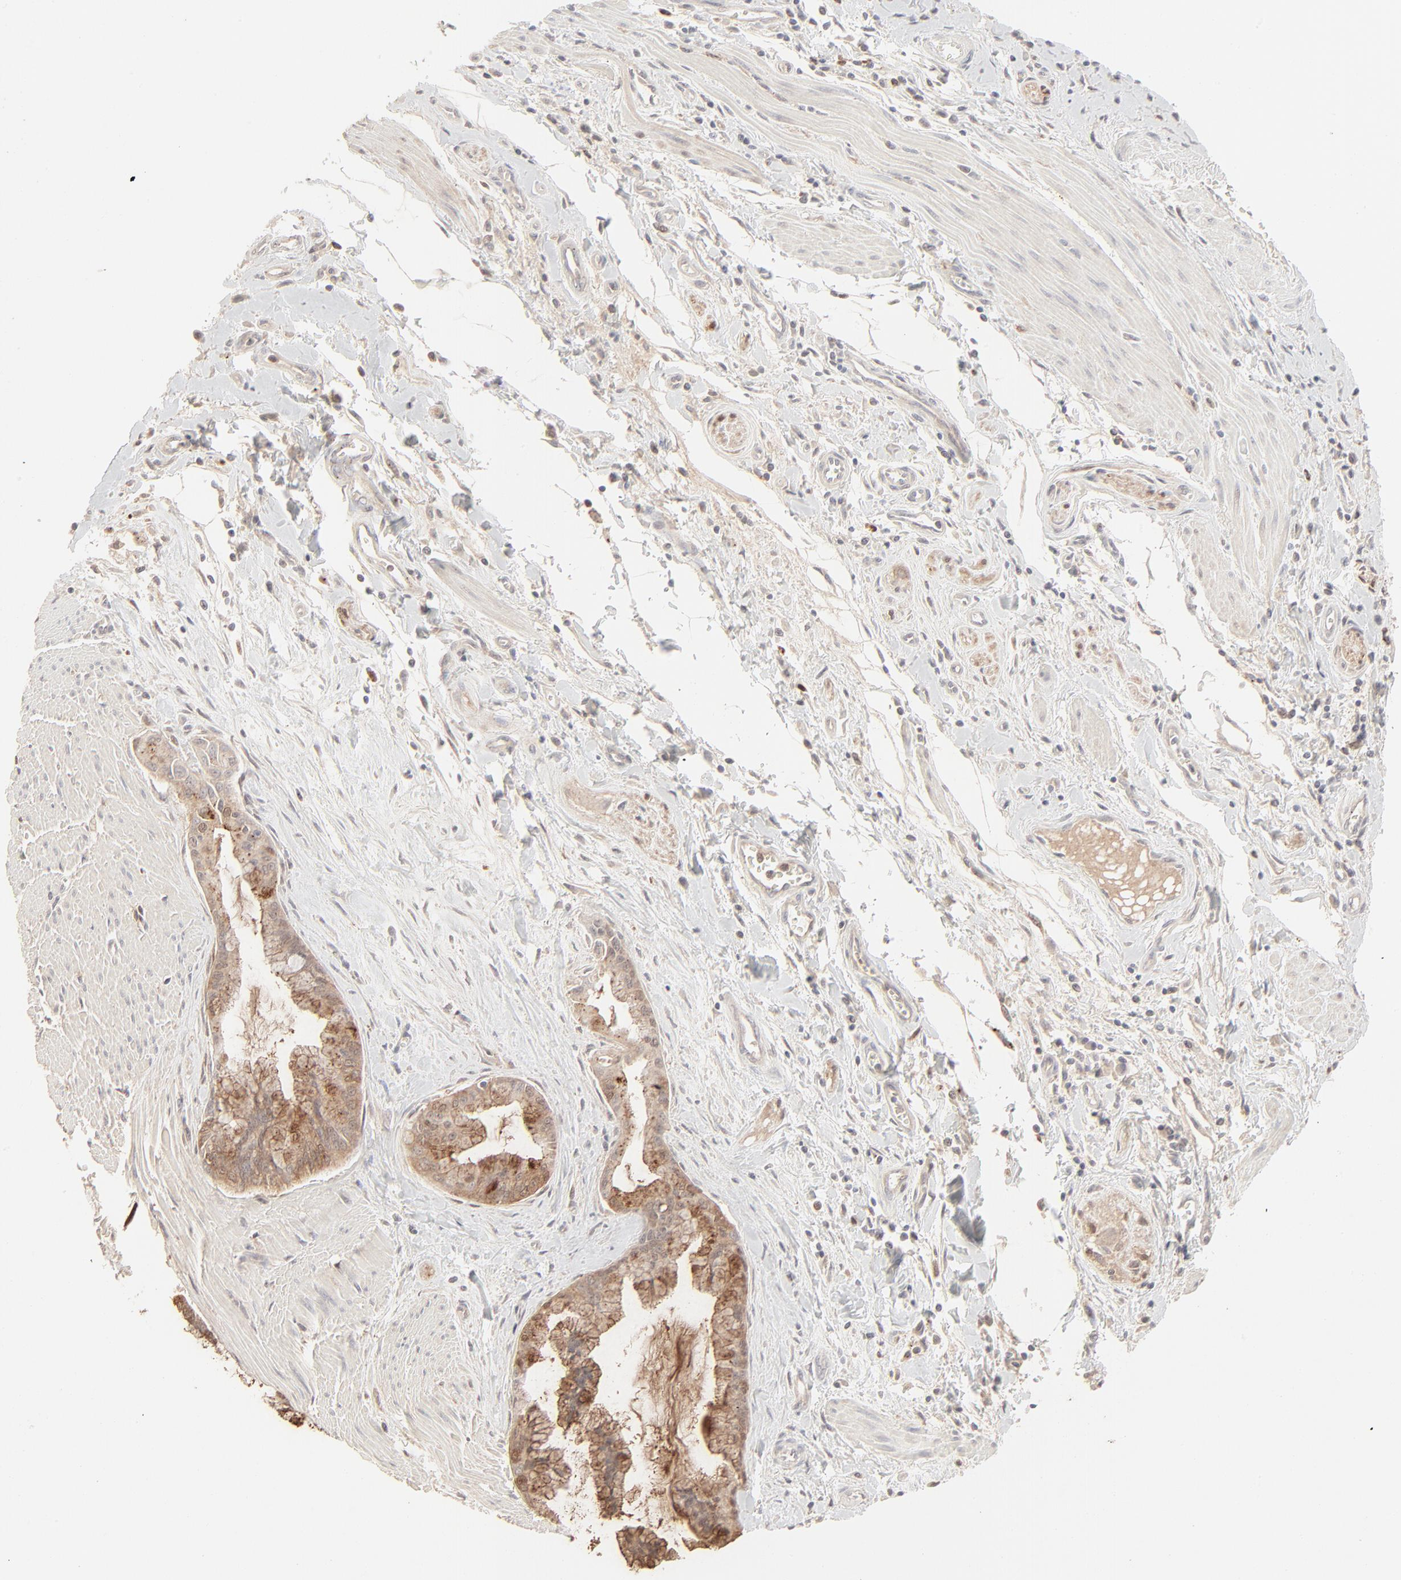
{"staining": {"intensity": "moderate", "quantity": ">75%", "location": "cytoplasmic/membranous"}, "tissue": "pancreatic cancer", "cell_type": "Tumor cells", "image_type": "cancer", "snomed": [{"axis": "morphology", "description": "Adenocarcinoma, NOS"}, {"axis": "topography", "description": "Pancreas"}], "caption": "A medium amount of moderate cytoplasmic/membranous expression is present in approximately >75% of tumor cells in adenocarcinoma (pancreatic) tissue.", "gene": "LGALS2", "patient": {"sex": "male", "age": 59}}